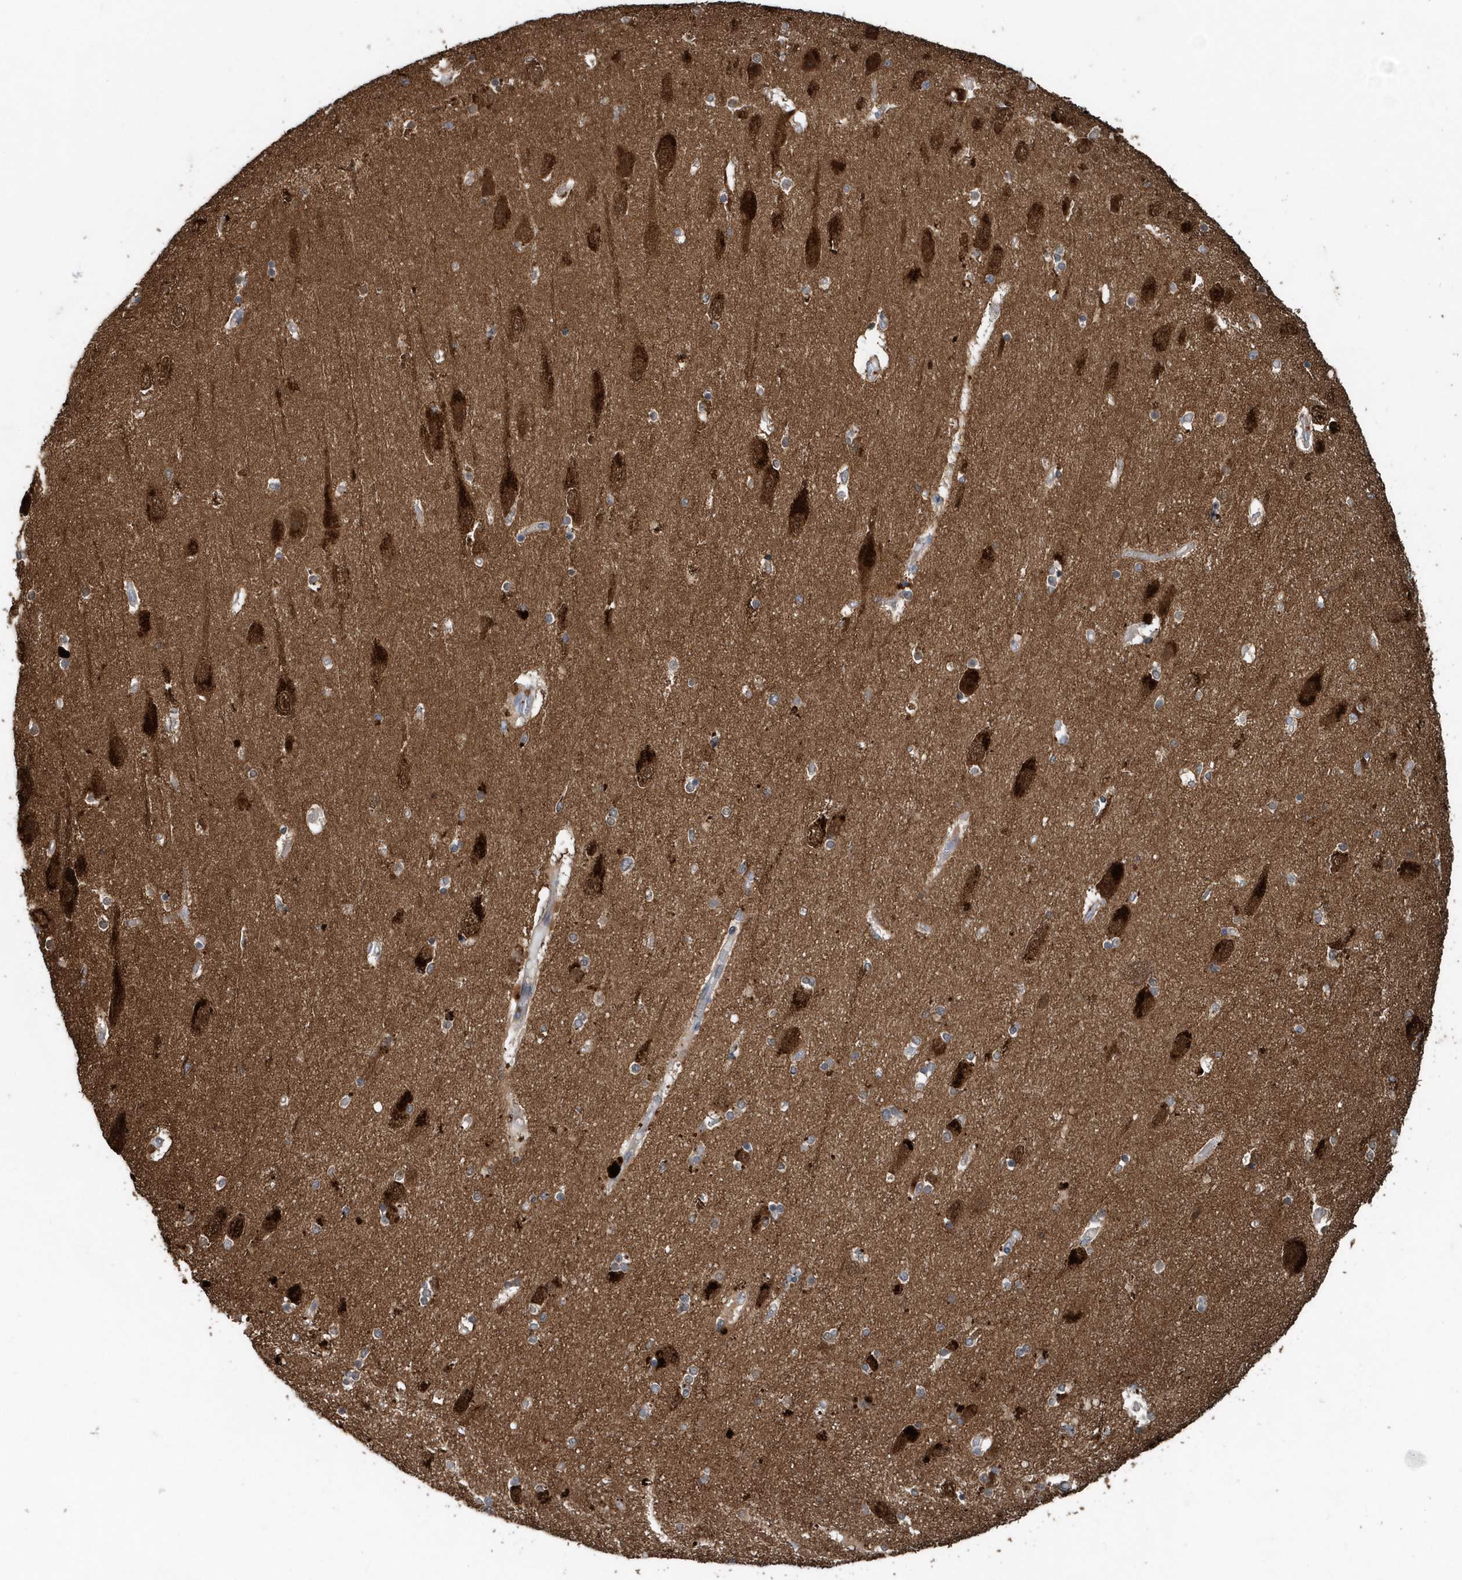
{"staining": {"intensity": "moderate", "quantity": "<25%", "location": "cytoplasmic/membranous"}, "tissue": "hippocampus", "cell_type": "Glial cells", "image_type": "normal", "snomed": [{"axis": "morphology", "description": "Normal tissue, NOS"}, {"axis": "topography", "description": "Hippocampus"}], "caption": "This image displays benign hippocampus stained with IHC to label a protein in brown. The cytoplasmic/membranous of glial cells show moderate positivity for the protein. Nuclei are counter-stained blue.", "gene": "PFN2", "patient": {"sex": "female", "age": 54}}